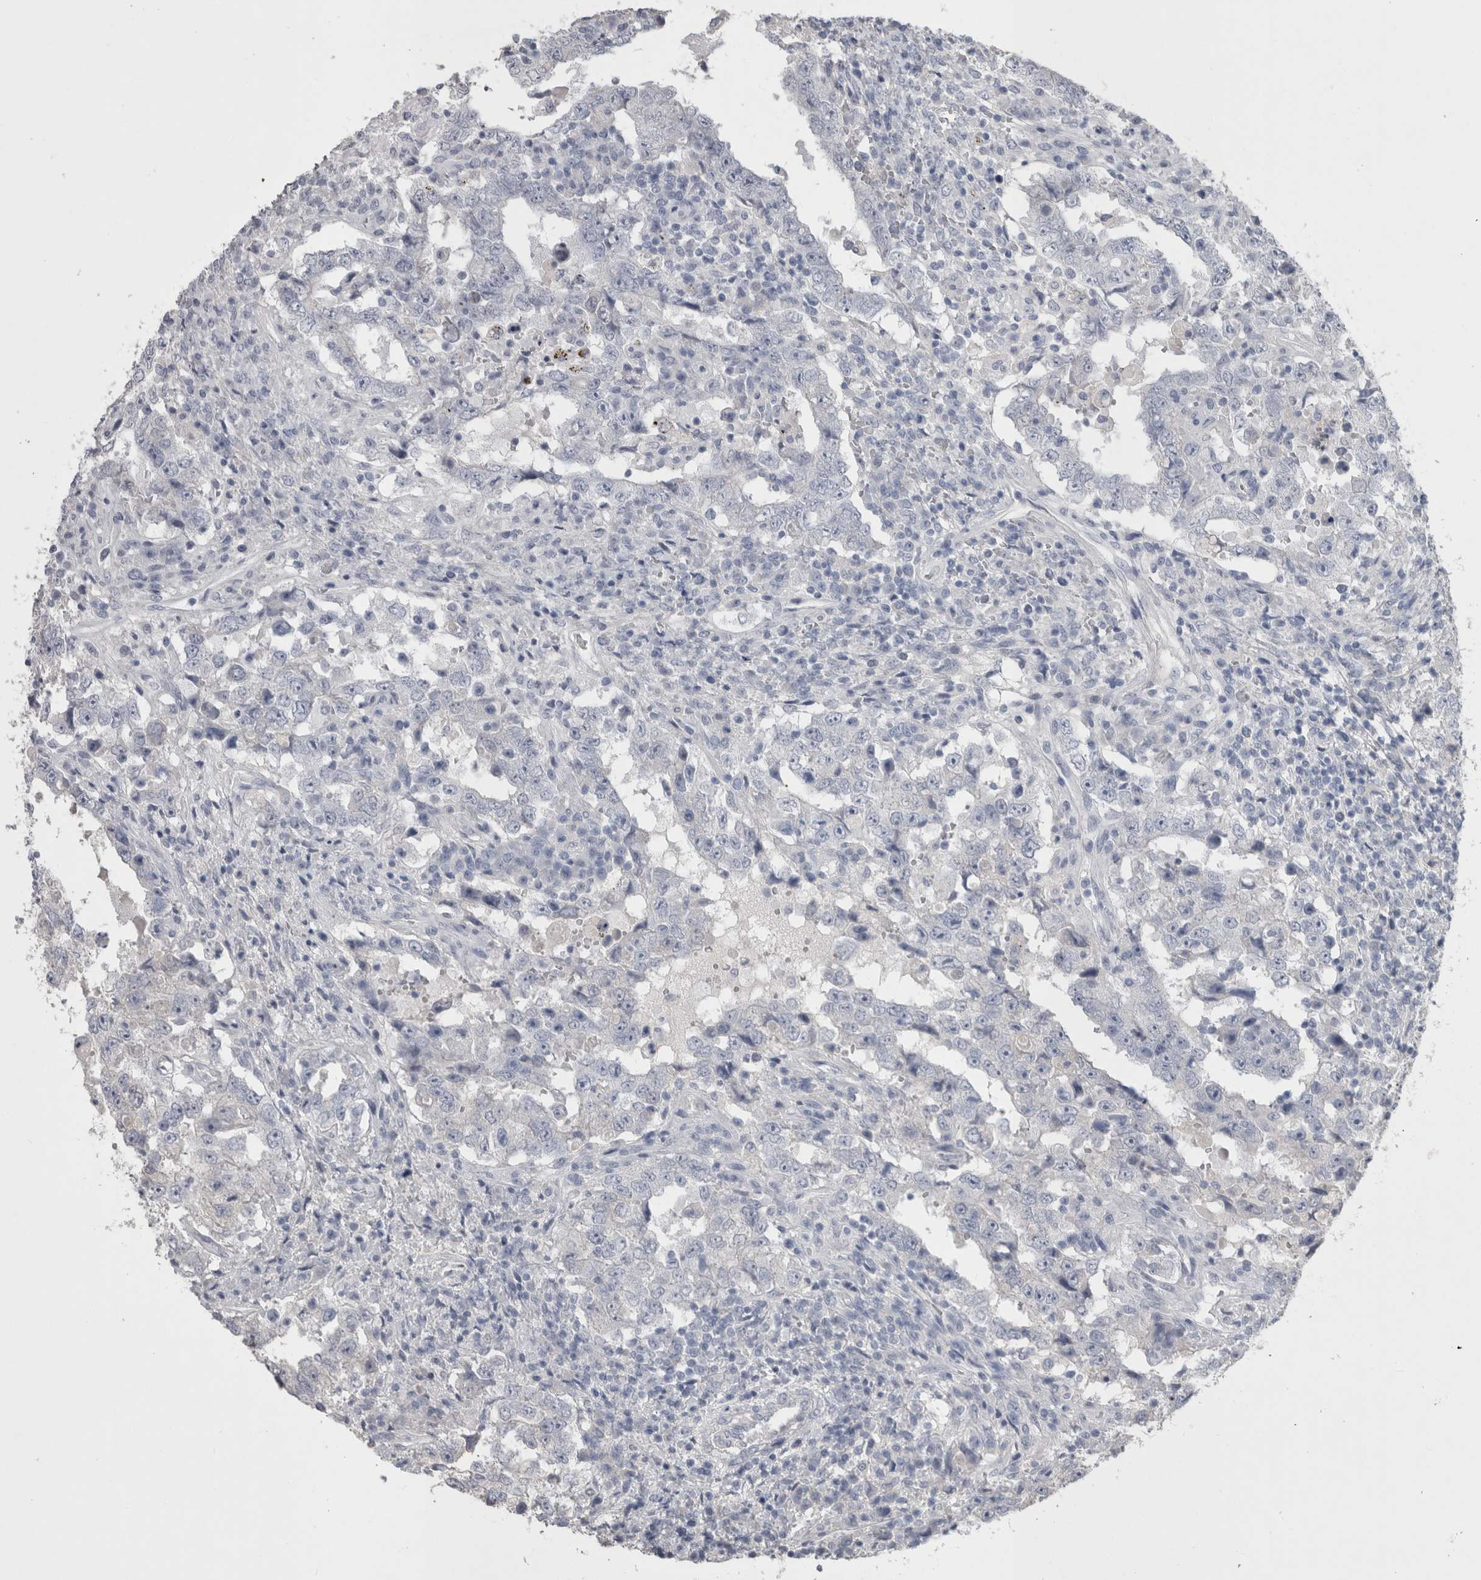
{"staining": {"intensity": "negative", "quantity": "none", "location": "none"}, "tissue": "testis cancer", "cell_type": "Tumor cells", "image_type": "cancer", "snomed": [{"axis": "morphology", "description": "Carcinoma, Embryonal, NOS"}, {"axis": "topography", "description": "Testis"}], "caption": "DAB (3,3'-diaminobenzidine) immunohistochemical staining of testis embryonal carcinoma shows no significant positivity in tumor cells. (Brightfield microscopy of DAB immunohistochemistry (IHC) at high magnification).", "gene": "ADAM2", "patient": {"sex": "male", "age": 26}}